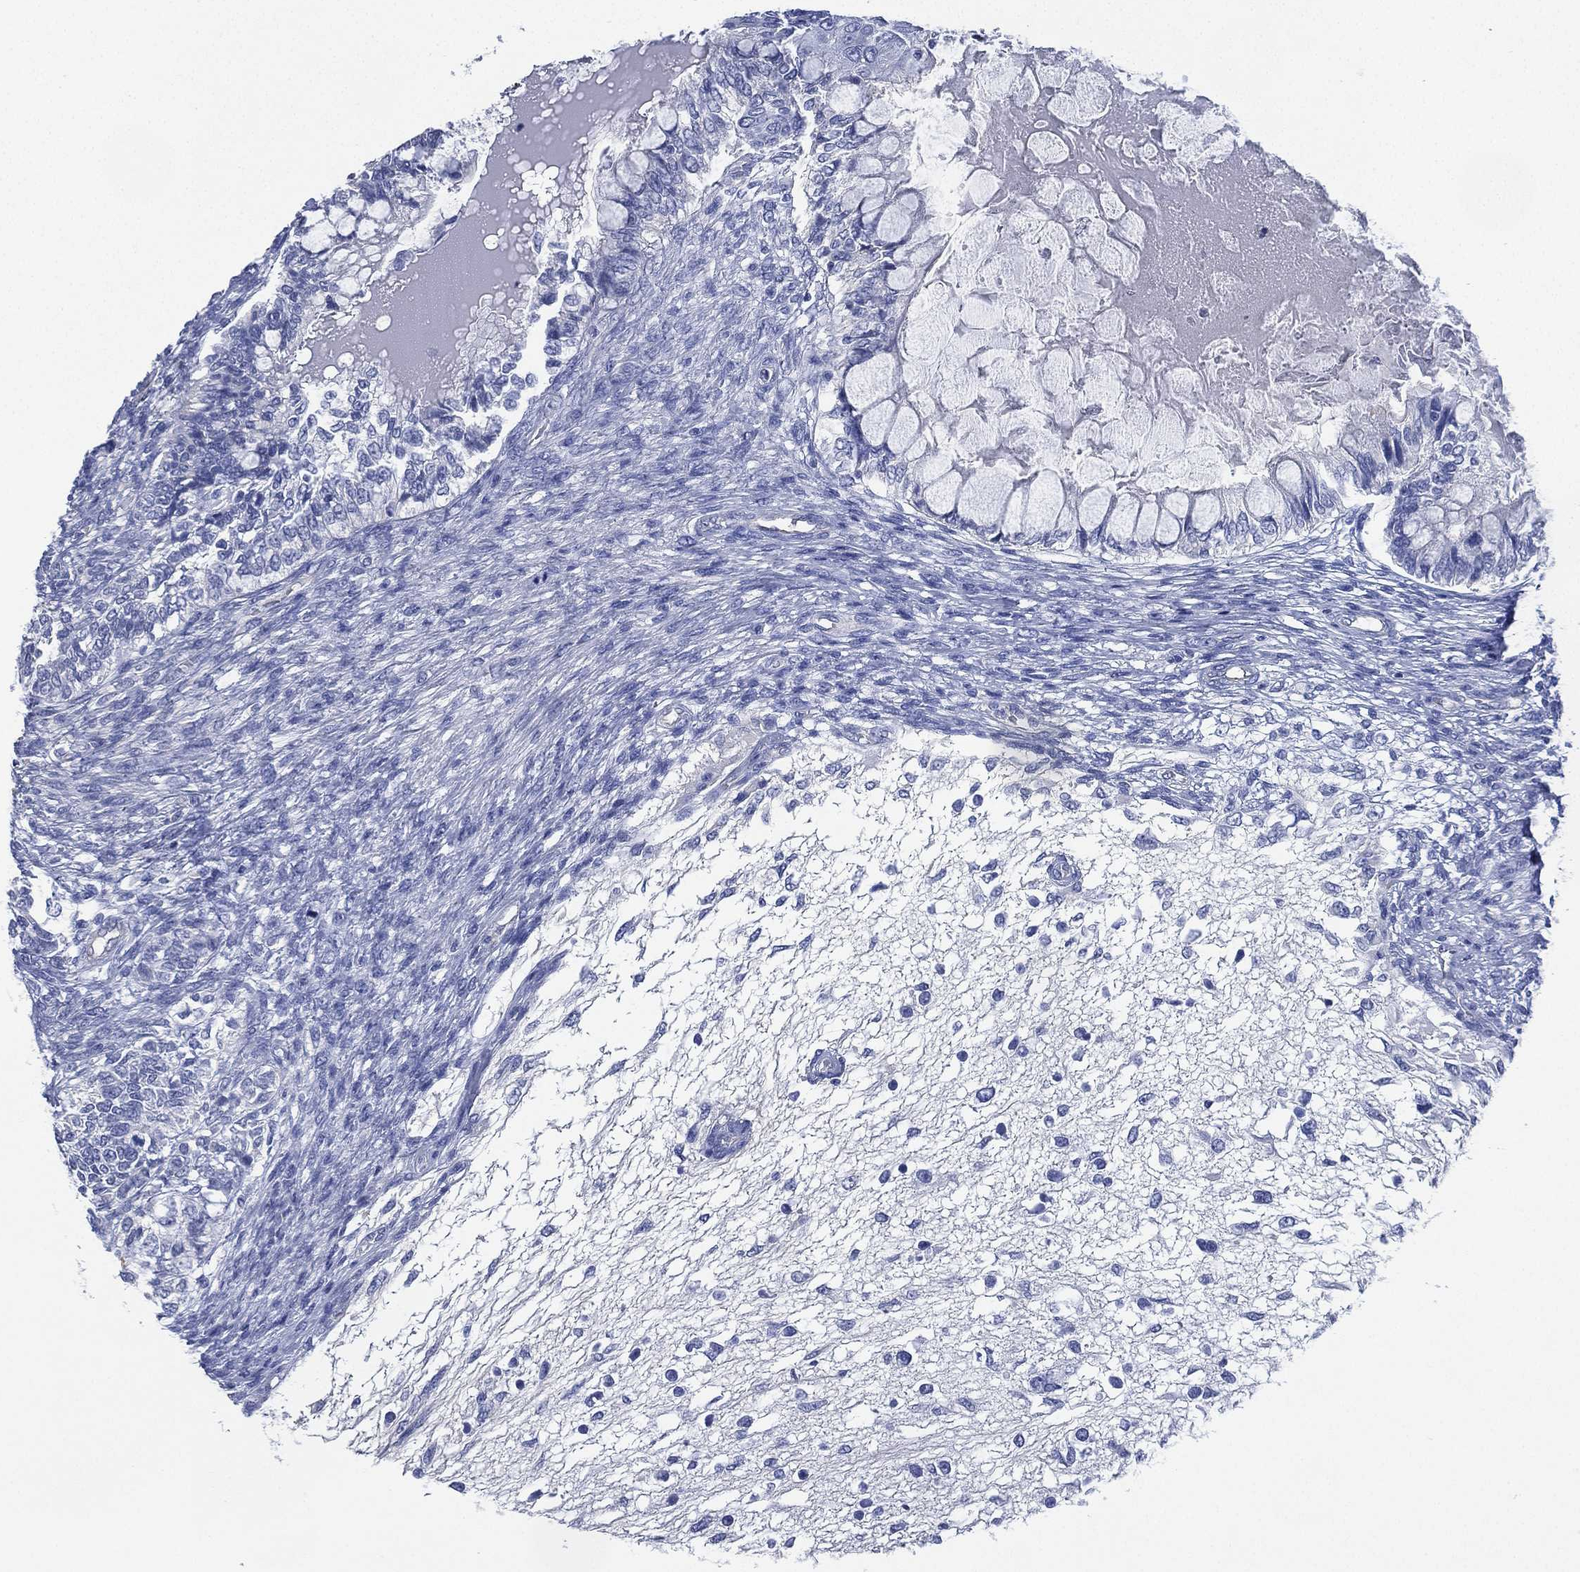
{"staining": {"intensity": "negative", "quantity": "none", "location": "none"}, "tissue": "testis cancer", "cell_type": "Tumor cells", "image_type": "cancer", "snomed": [{"axis": "morphology", "description": "Seminoma, NOS"}, {"axis": "morphology", "description": "Carcinoma, Embryonal, NOS"}, {"axis": "topography", "description": "Testis"}], "caption": "Immunohistochemistry (IHC) image of neoplastic tissue: human seminoma (testis) stained with DAB reveals no significant protein expression in tumor cells. (DAB (3,3'-diaminobenzidine) immunohistochemistry (IHC) with hematoxylin counter stain).", "gene": "CCDC70", "patient": {"sex": "male", "age": 41}}